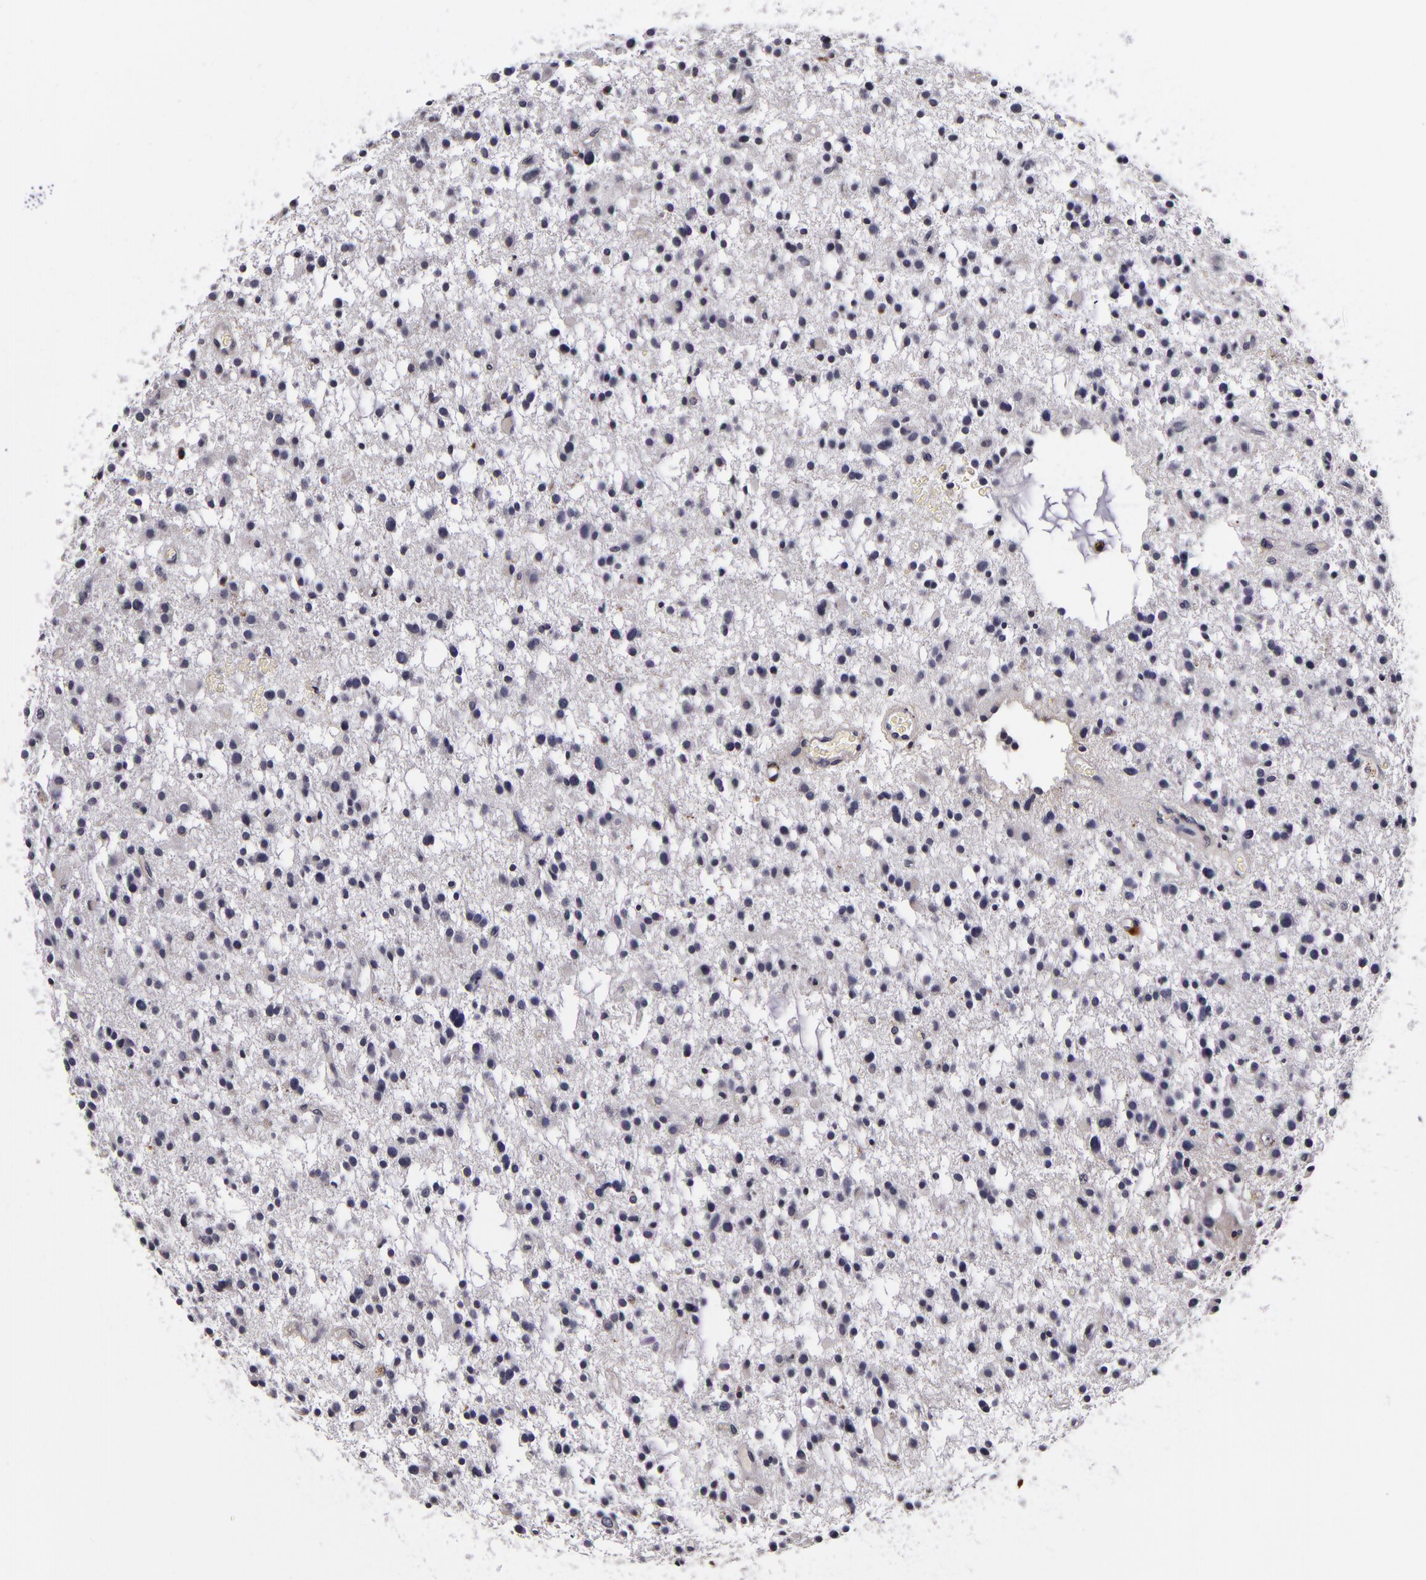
{"staining": {"intensity": "negative", "quantity": "none", "location": "none"}, "tissue": "glioma", "cell_type": "Tumor cells", "image_type": "cancer", "snomed": [{"axis": "morphology", "description": "Glioma, malignant, Low grade"}, {"axis": "topography", "description": "Brain"}], "caption": "Tumor cells are negative for protein expression in human low-grade glioma (malignant). The staining is performed using DAB brown chromogen with nuclei counter-stained in using hematoxylin.", "gene": "LGALS3BP", "patient": {"sex": "female", "age": 36}}